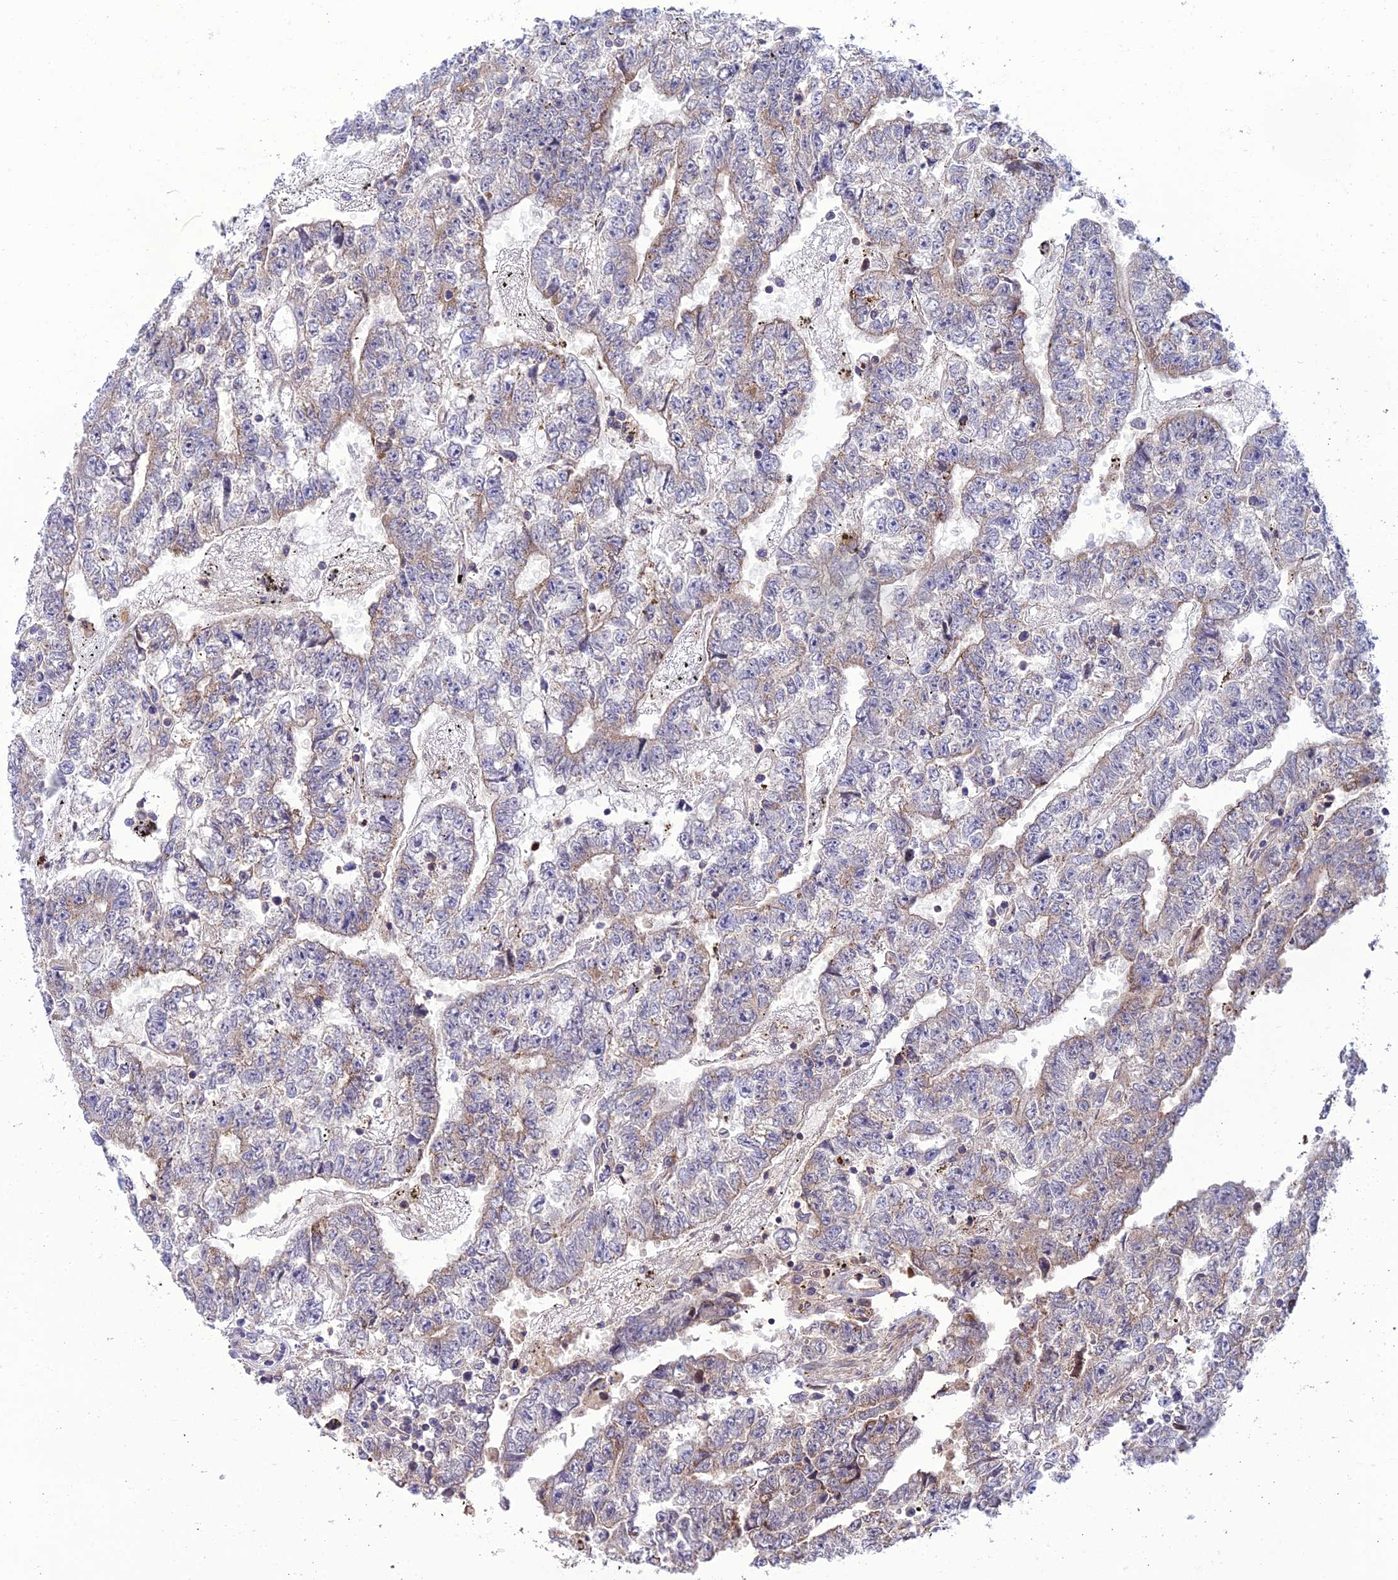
{"staining": {"intensity": "weak", "quantity": "<25%", "location": "cytoplasmic/membranous"}, "tissue": "testis cancer", "cell_type": "Tumor cells", "image_type": "cancer", "snomed": [{"axis": "morphology", "description": "Carcinoma, Embryonal, NOS"}, {"axis": "topography", "description": "Testis"}], "caption": "The immunohistochemistry (IHC) micrograph has no significant staining in tumor cells of testis cancer (embryonal carcinoma) tissue. (Stains: DAB (3,3'-diaminobenzidine) IHC with hematoxylin counter stain, Microscopy: brightfield microscopy at high magnification).", "gene": "IRAK3", "patient": {"sex": "male", "age": 25}}